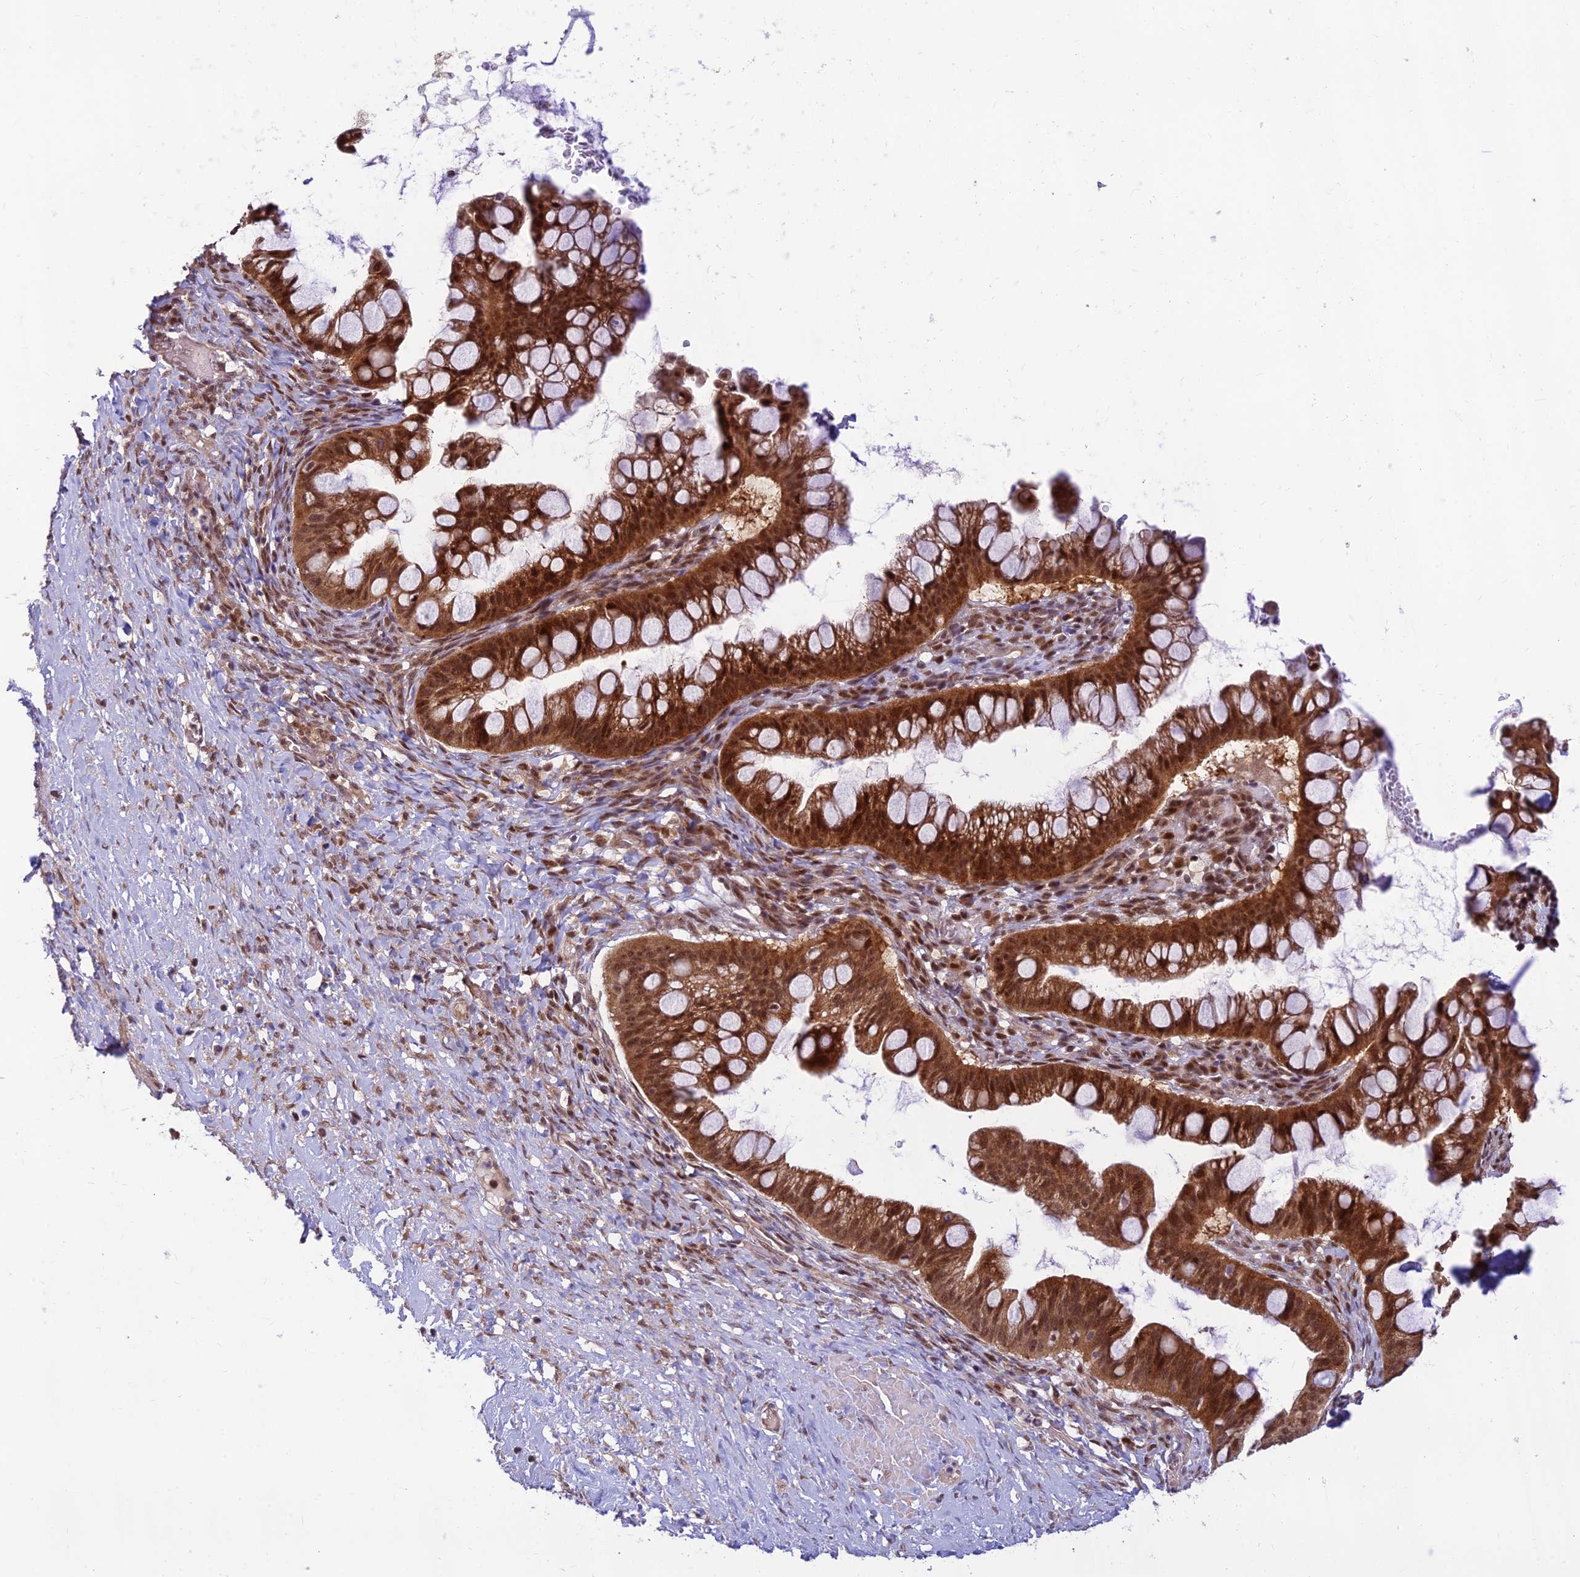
{"staining": {"intensity": "moderate", "quantity": ">75%", "location": "cytoplasmic/membranous,nuclear"}, "tissue": "ovarian cancer", "cell_type": "Tumor cells", "image_type": "cancer", "snomed": [{"axis": "morphology", "description": "Cystadenocarcinoma, mucinous, NOS"}, {"axis": "topography", "description": "Ovary"}], "caption": "DAB immunohistochemical staining of human ovarian cancer reveals moderate cytoplasmic/membranous and nuclear protein expression in about >75% of tumor cells. (Brightfield microscopy of DAB IHC at high magnification).", "gene": "ASPDH", "patient": {"sex": "female", "age": 73}}